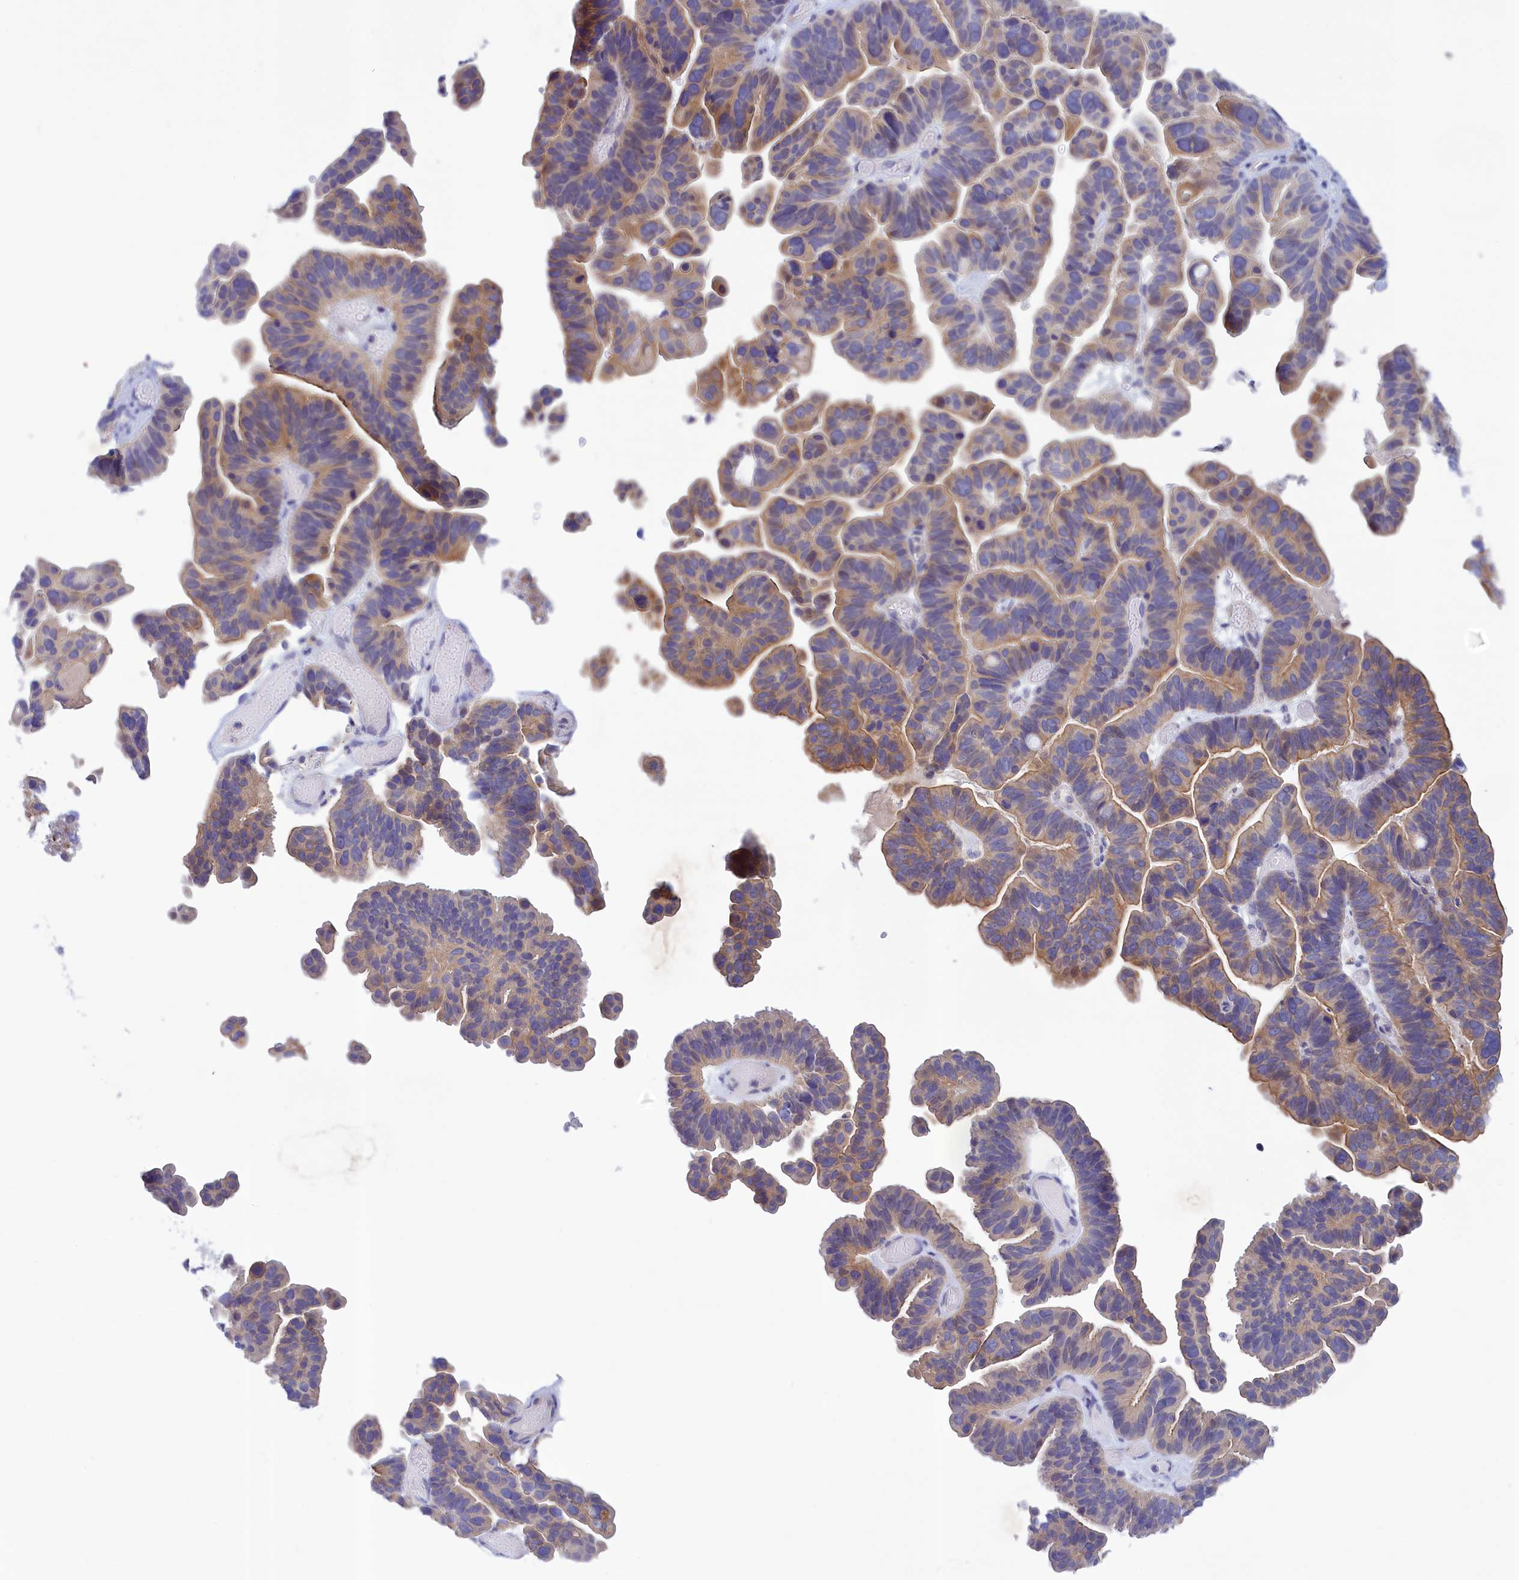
{"staining": {"intensity": "moderate", "quantity": "25%-75%", "location": "cytoplasmic/membranous"}, "tissue": "ovarian cancer", "cell_type": "Tumor cells", "image_type": "cancer", "snomed": [{"axis": "morphology", "description": "Cystadenocarcinoma, serous, NOS"}, {"axis": "topography", "description": "Ovary"}], "caption": "Ovarian cancer (serous cystadenocarcinoma) stained with a protein marker demonstrates moderate staining in tumor cells.", "gene": "CORO2A", "patient": {"sex": "female", "age": 56}}